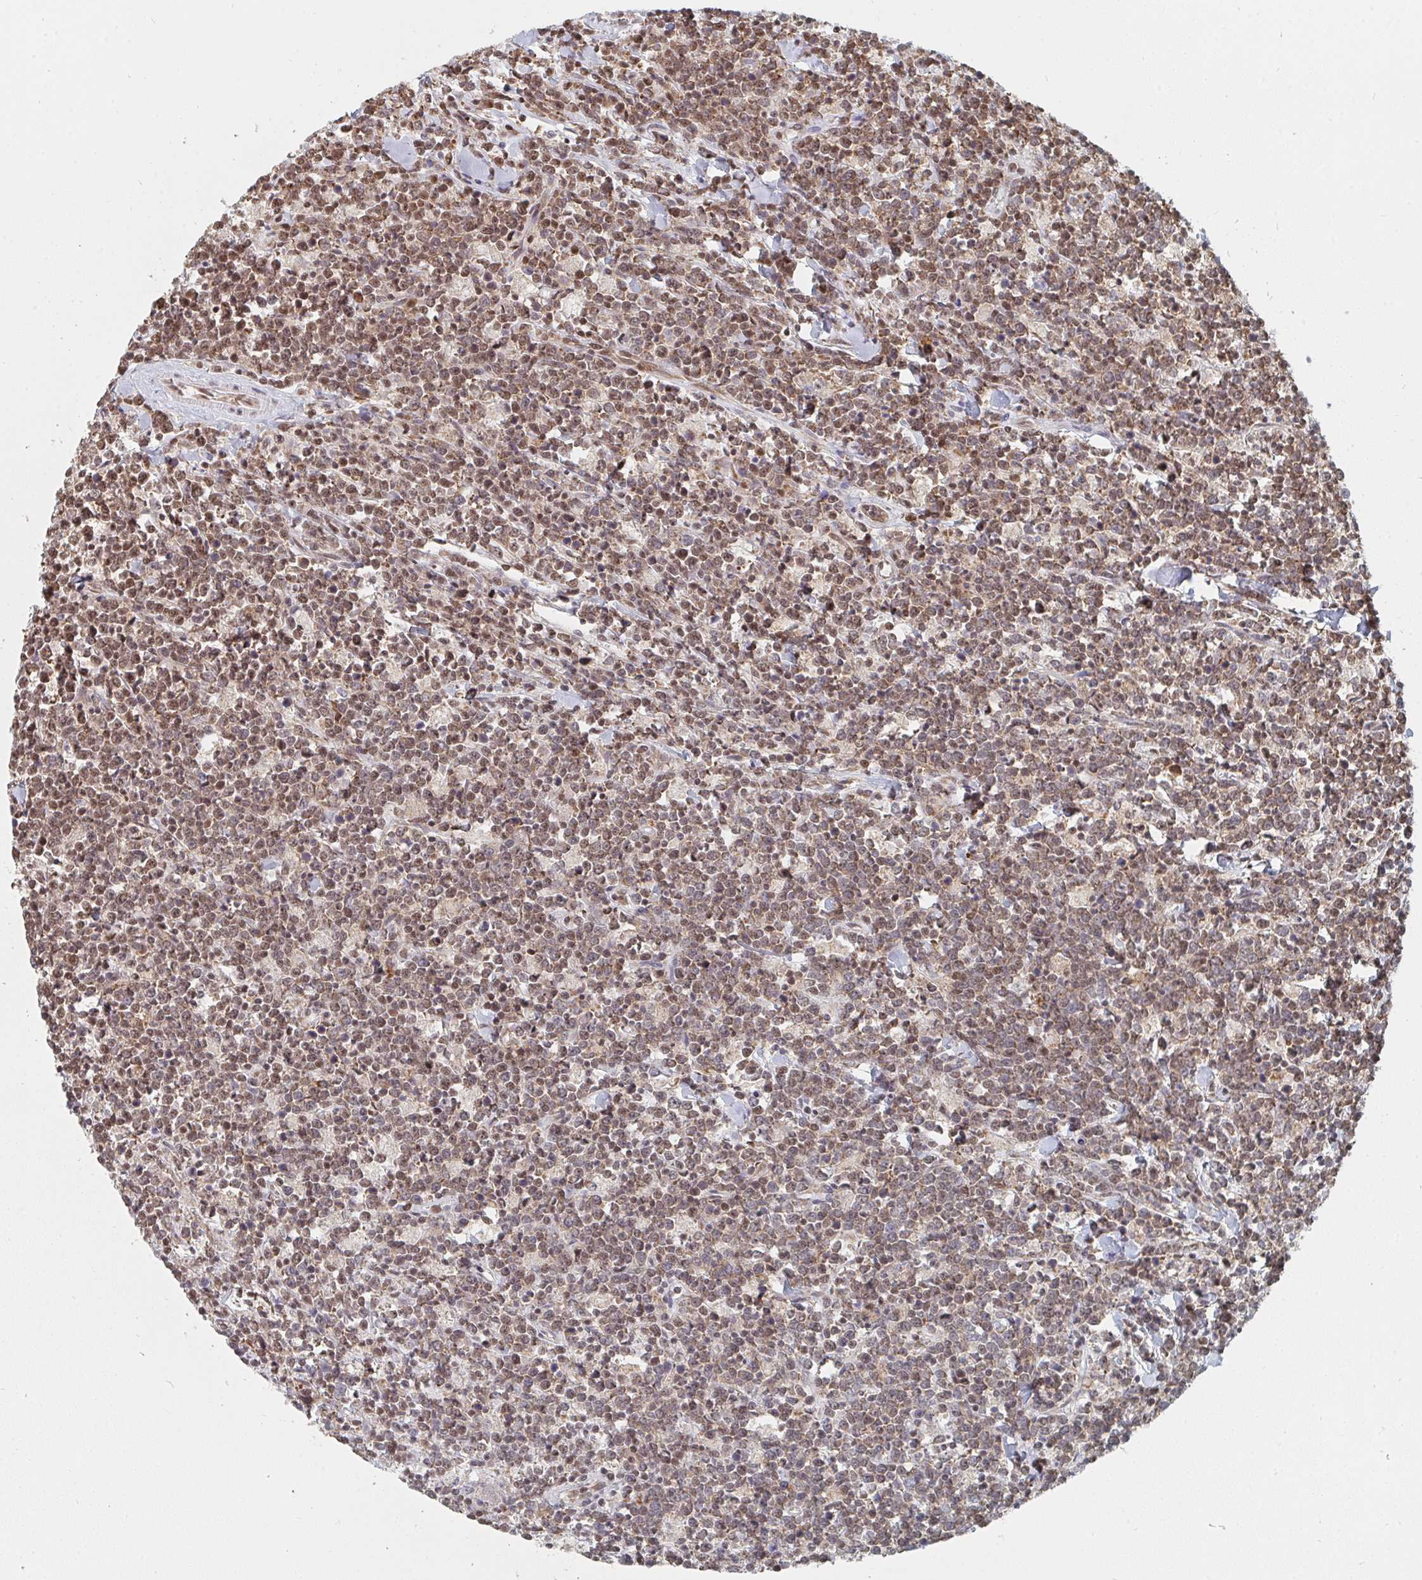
{"staining": {"intensity": "moderate", "quantity": ">75%", "location": "cytoplasmic/membranous,nuclear"}, "tissue": "lymphoma", "cell_type": "Tumor cells", "image_type": "cancer", "snomed": [{"axis": "morphology", "description": "Malignant lymphoma, non-Hodgkin's type, High grade"}, {"axis": "topography", "description": "Small intestine"}, {"axis": "topography", "description": "Colon"}], "caption": "Brown immunohistochemical staining in high-grade malignant lymphoma, non-Hodgkin's type exhibits moderate cytoplasmic/membranous and nuclear staining in approximately >75% of tumor cells.", "gene": "MBNL1", "patient": {"sex": "male", "age": 8}}